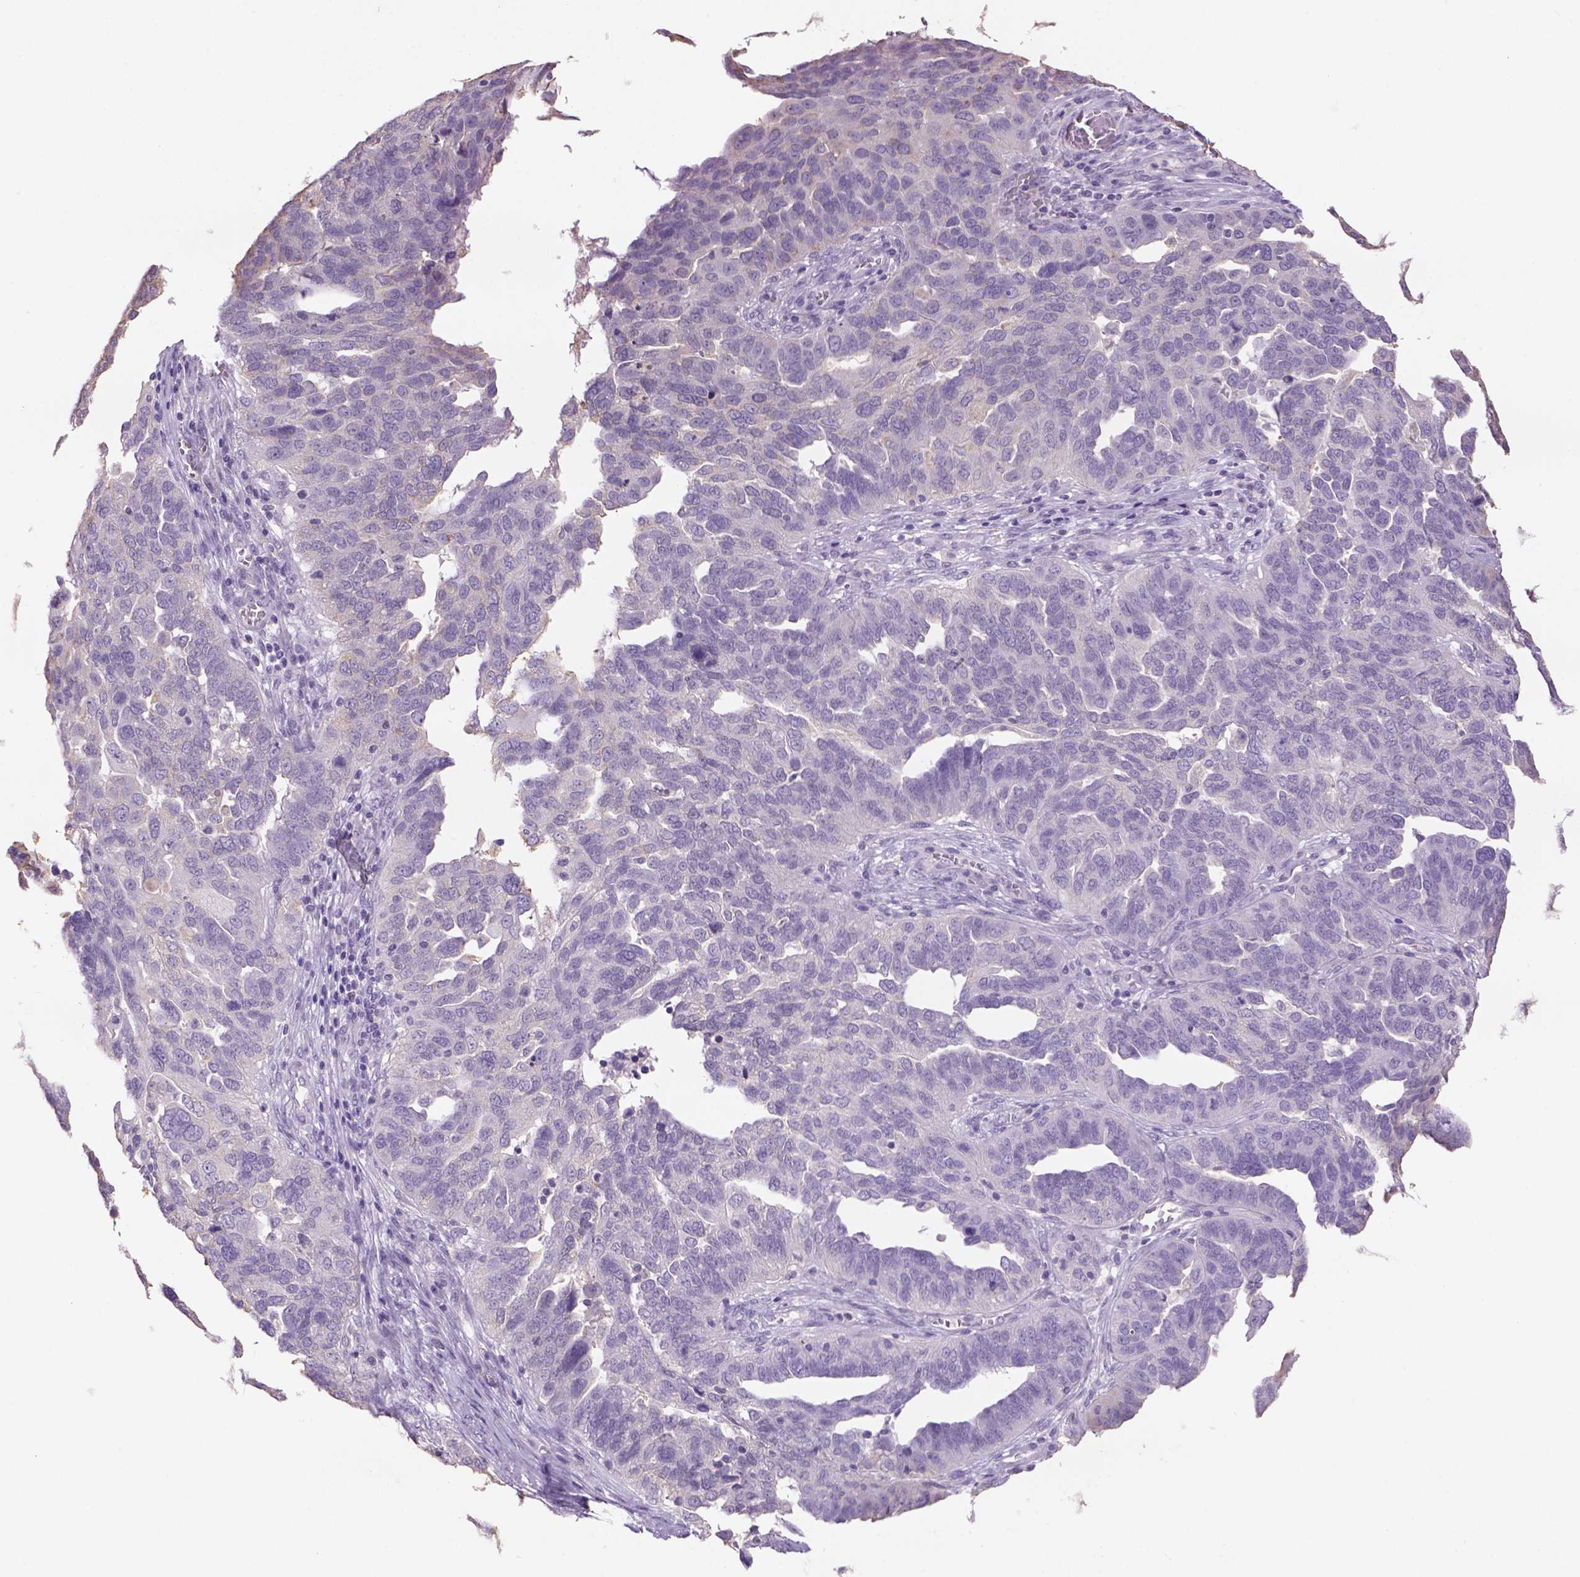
{"staining": {"intensity": "negative", "quantity": "none", "location": "none"}, "tissue": "ovarian cancer", "cell_type": "Tumor cells", "image_type": "cancer", "snomed": [{"axis": "morphology", "description": "Carcinoma, endometroid"}, {"axis": "topography", "description": "Soft tissue"}, {"axis": "topography", "description": "Ovary"}], "caption": "IHC photomicrograph of ovarian cancer stained for a protein (brown), which shows no staining in tumor cells. Brightfield microscopy of immunohistochemistry stained with DAB (3,3'-diaminobenzidine) (brown) and hematoxylin (blue), captured at high magnification.", "gene": "NAALAD2", "patient": {"sex": "female", "age": 52}}